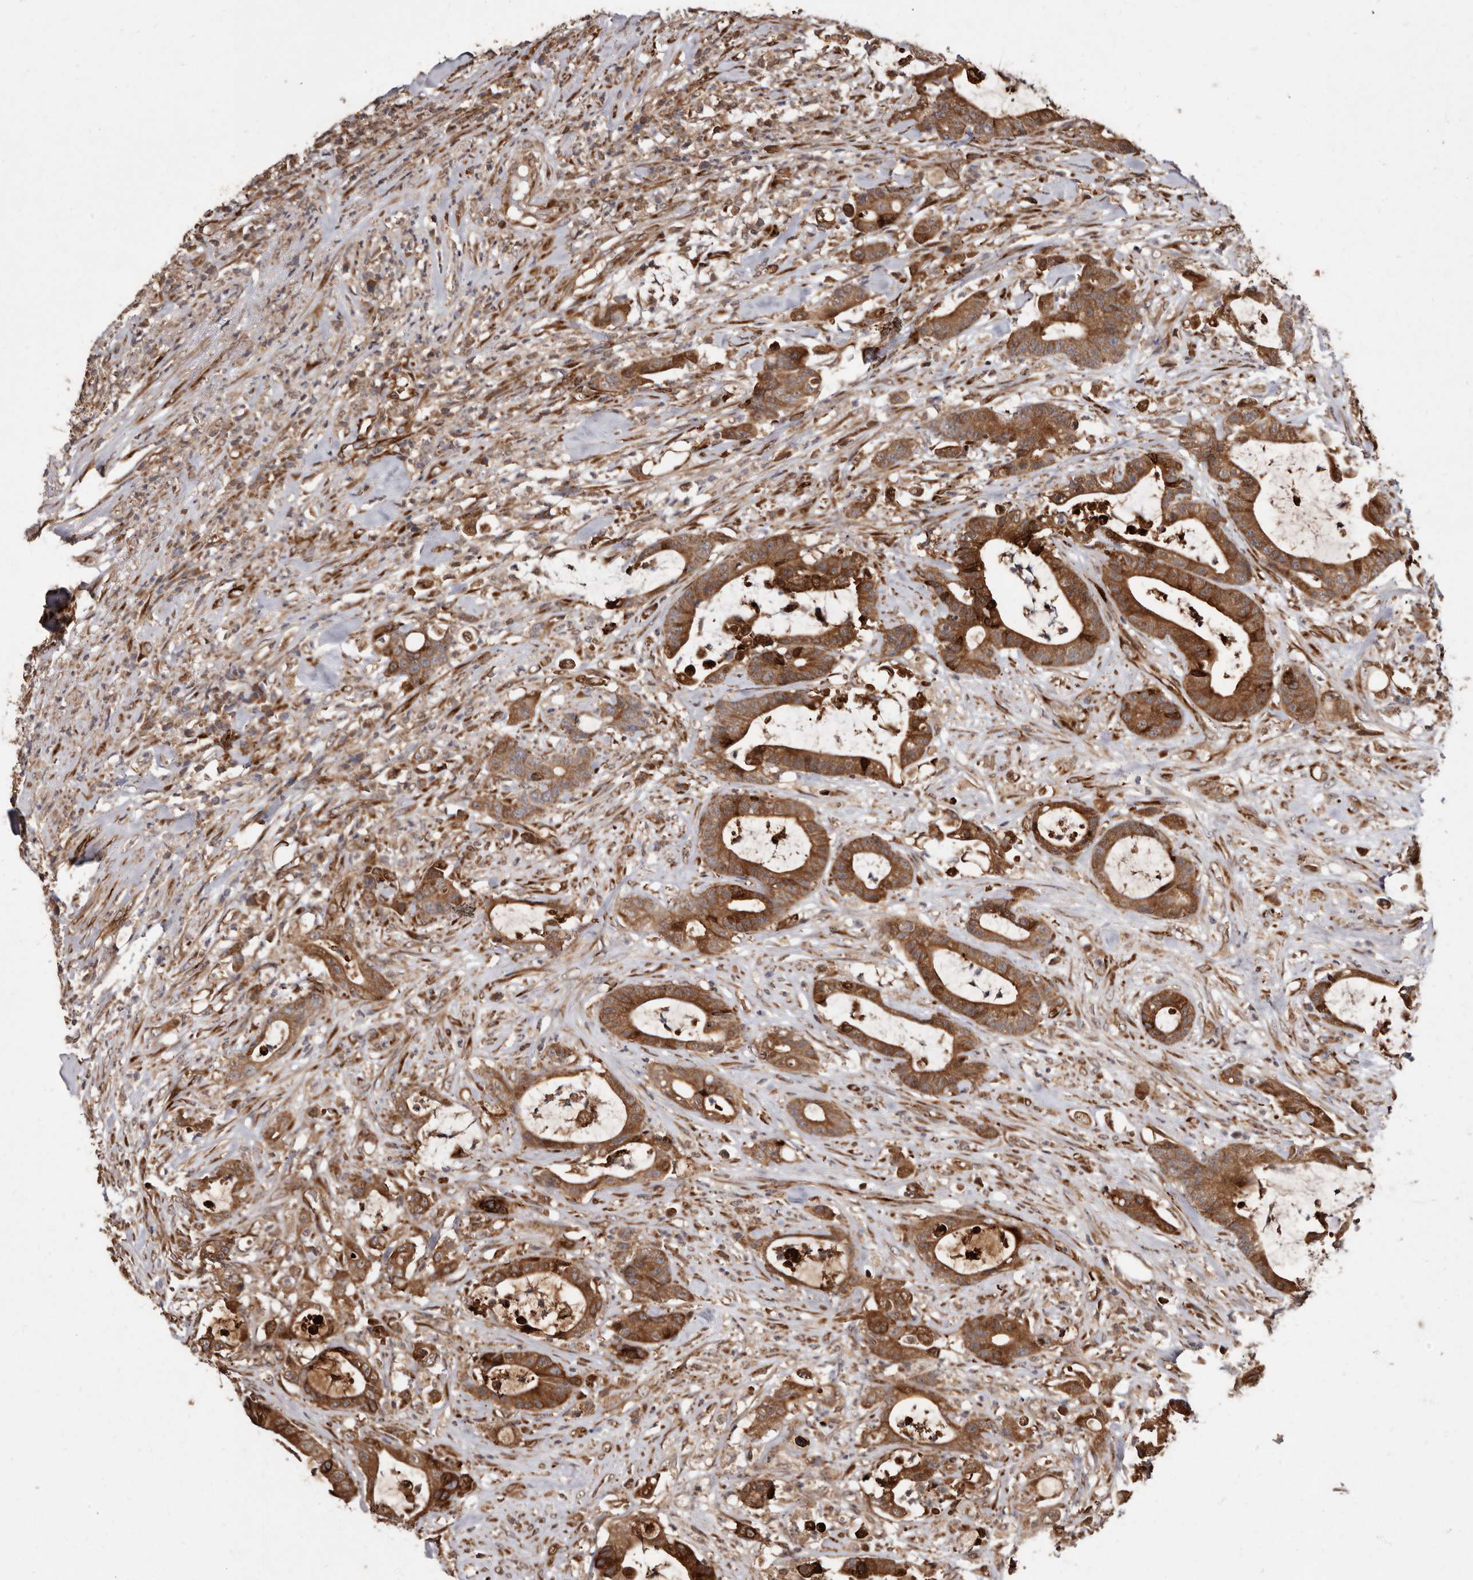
{"staining": {"intensity": "strong", "quantity": ">75%", "location": "cytoplasmic/membranous"}, "tissue": "colorectal cancer", "cell_type": "Tumor cells", "image_type": "cancer", "snomed": [{"axis": "morphology", "description": "Adenocarcinoma, NOS"}, {"axis": "topography", "description": "Colon"}], "caption": "Adenocarcinoma (colorectal) was stained to show a protein in brown. There is high levels of strong cytoplasmic/membranous expression in about >75% of tumor cells. (IHC, brightfield microscopy, high magnification).", "gene": "FLAD1", "patient": {"sex": "female", "age": 84}}